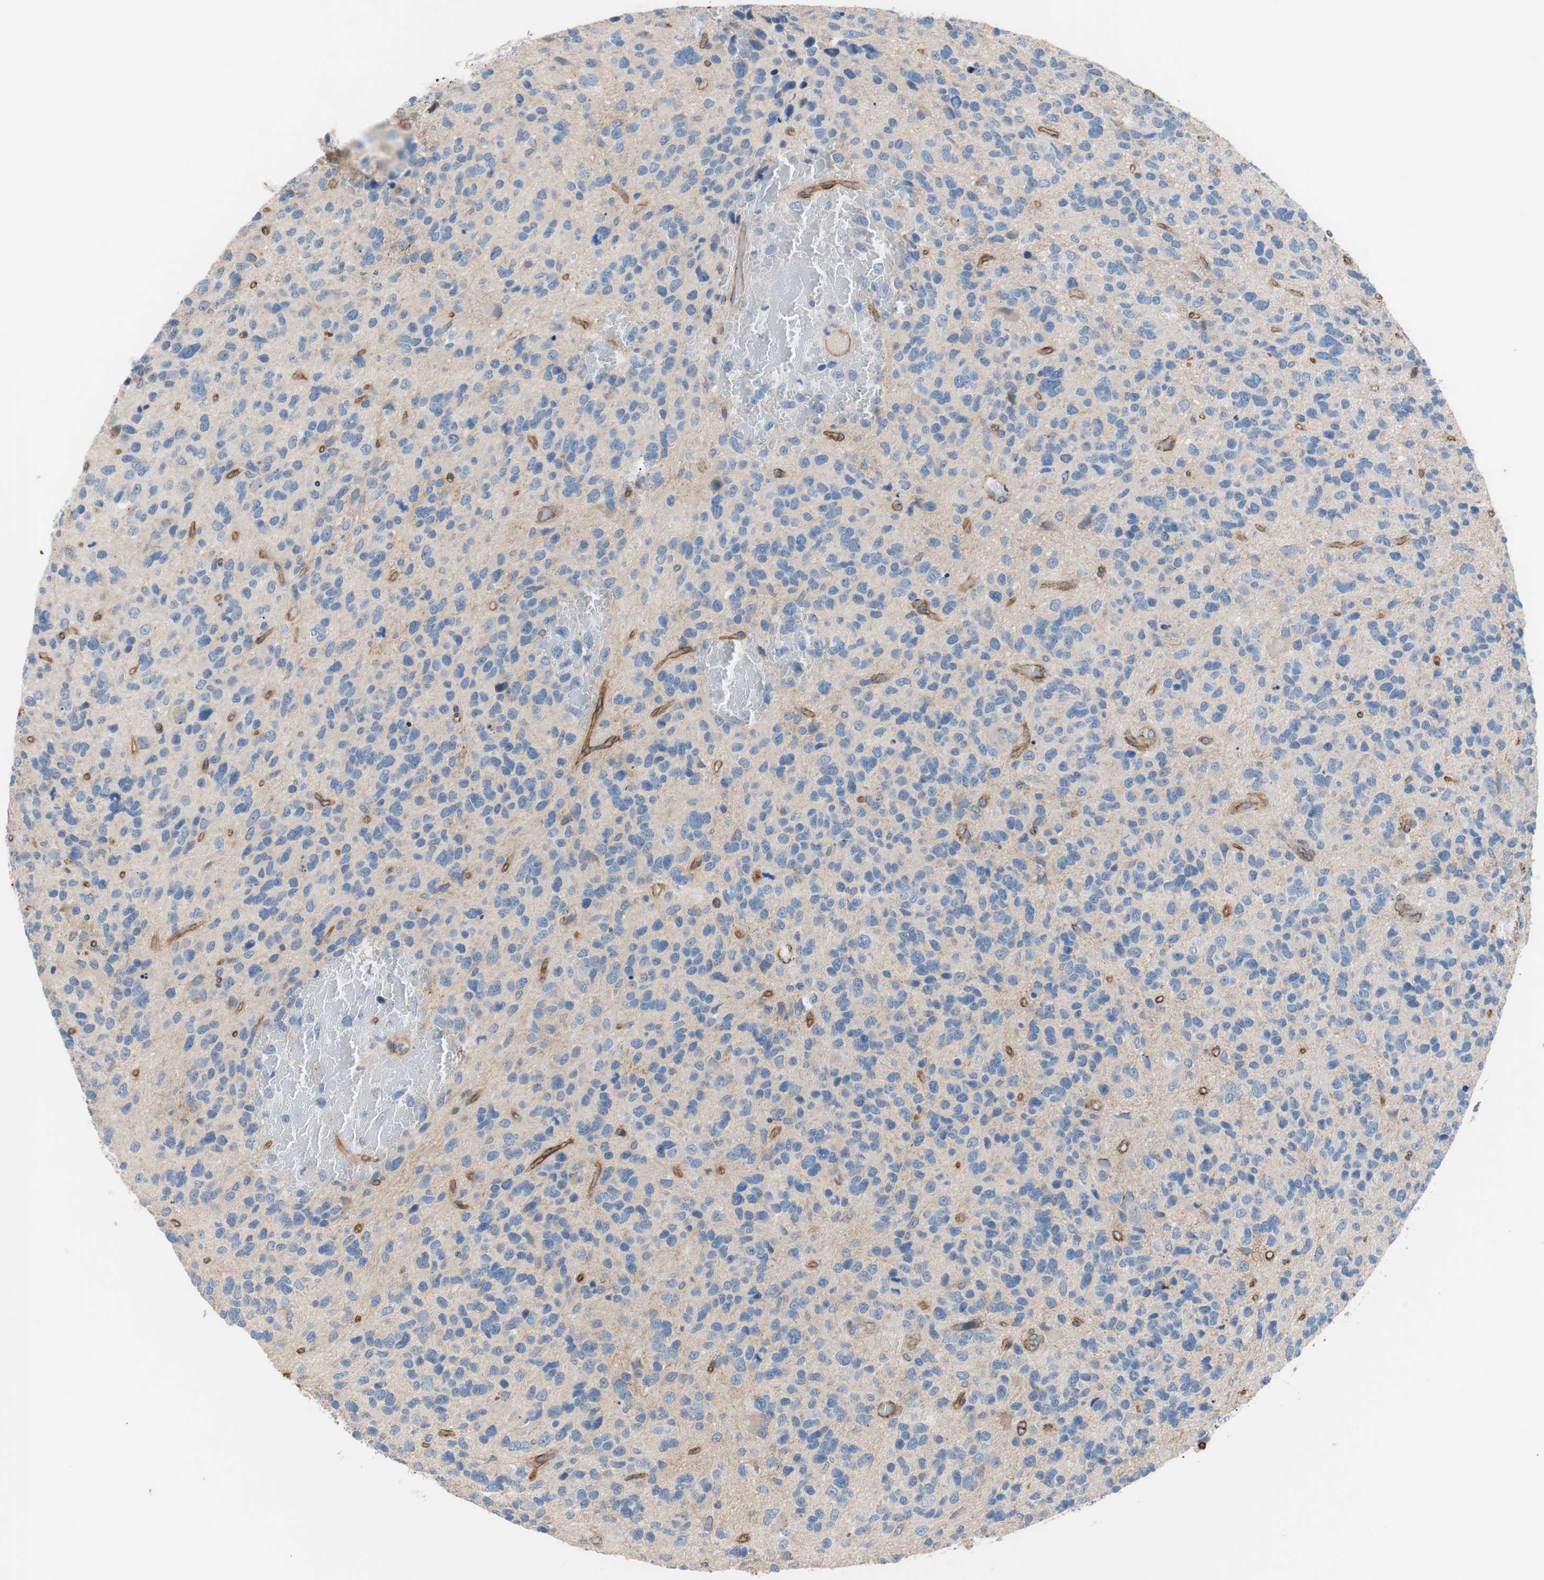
{"staining": {"intensity": "negative", "quantity": "none", "location": "none"}, "tissue": "glioma", "cell_type": "Tumor cells", "image_type": "cancer", "snomed": [{"axis": "morphology", "description": "Glioma, malignant, High grade"}, {"axis": "topography", "description": "Brain"}], "caption": "Protein analysis of high-grade glioma (malignant) reveals no significant positivity in tumor cells.", "gene": "SPINT1", "patient": {"sex": "female", "age": 58}}